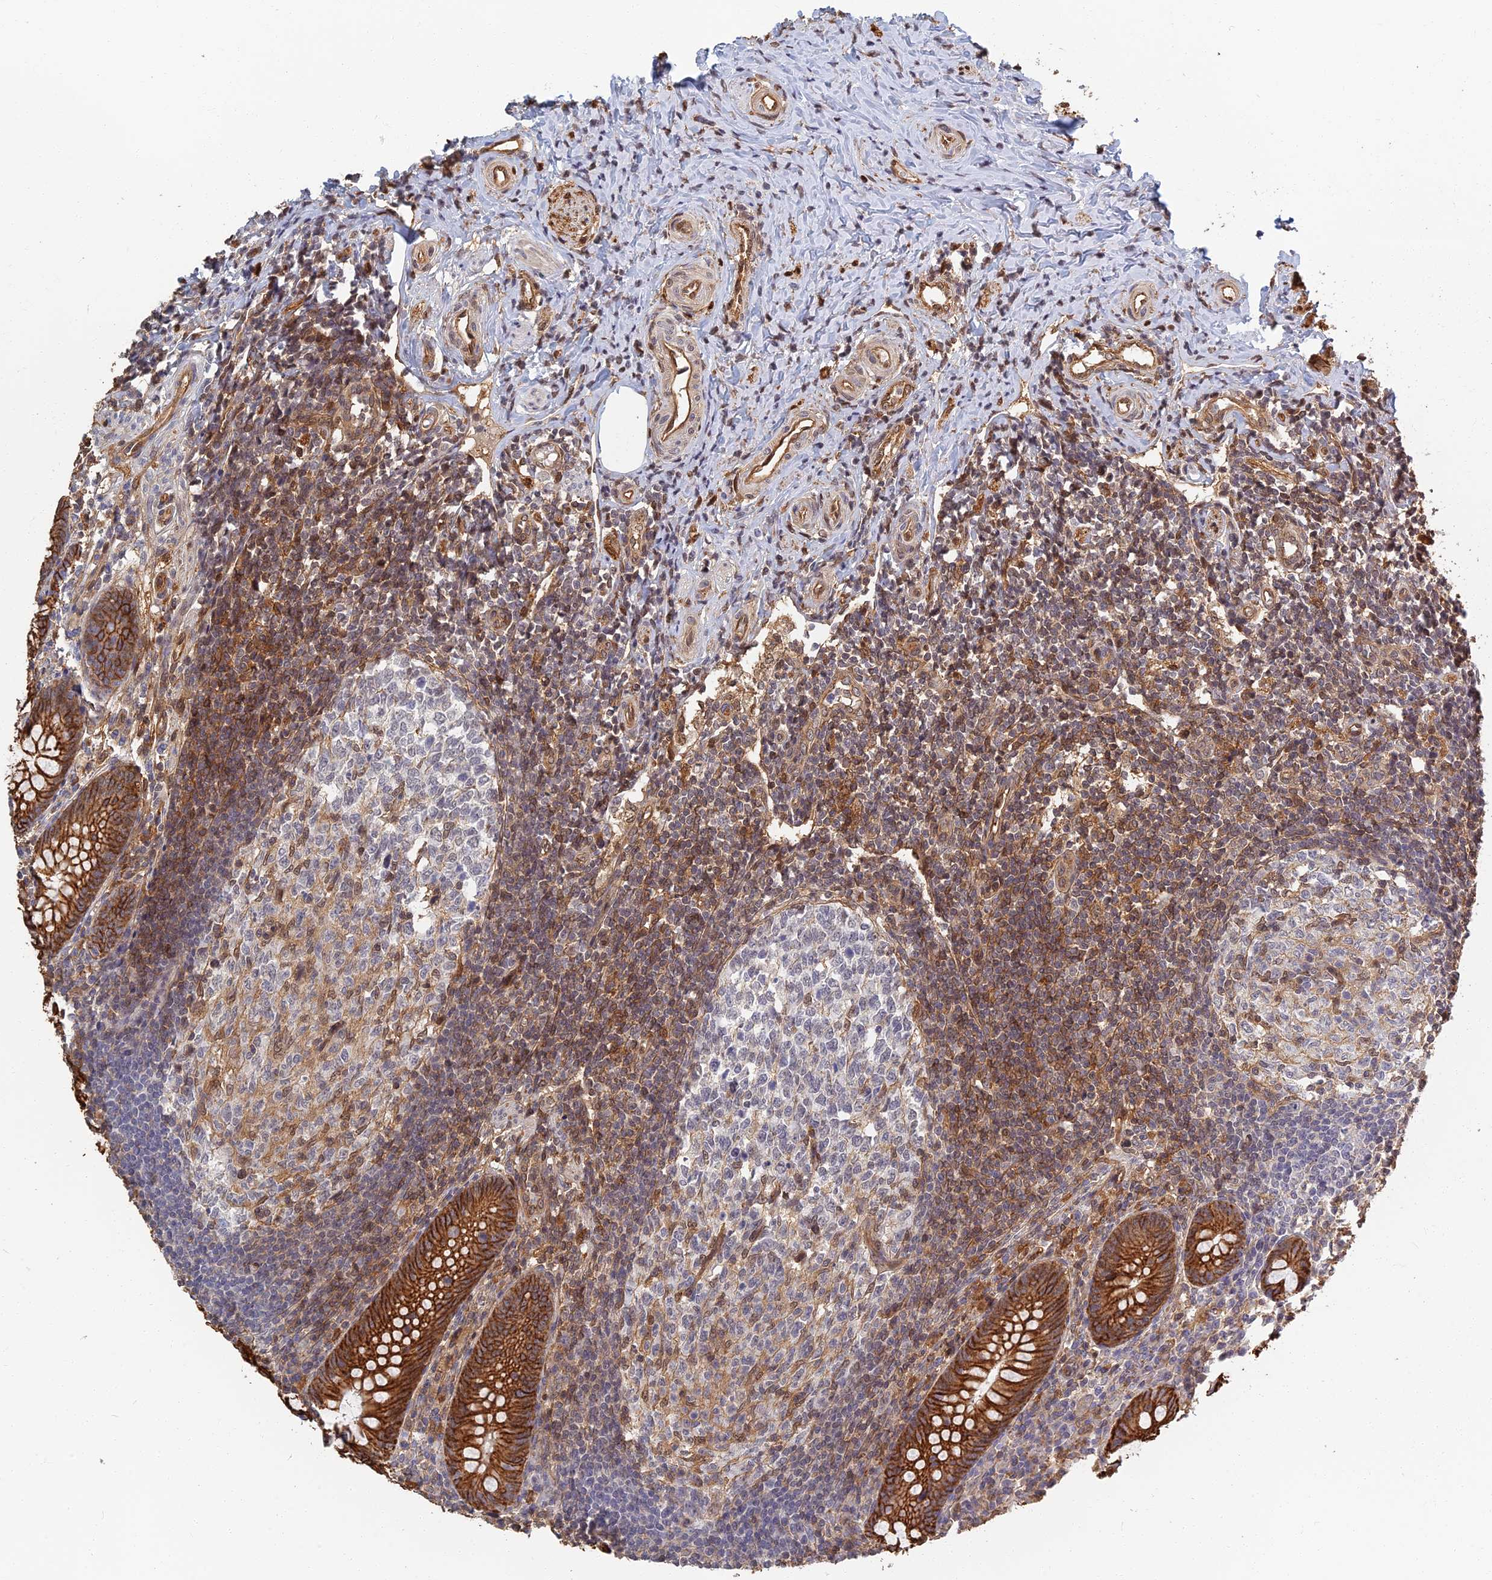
{"staining": {"intensity": "strong", "quantity": ">75%", "location": "cytoplasmic/membranous"}, "tissue": "appendix", "cell_type": "Glandular cells", "image_type": "normal", "snomed": [{"axis": "morphology", "description": "Normal tissue, NOS"}, {"axis": "topography", "description": "Appendix"}], "caption": "Immunohistochemistry (DAB (3,3'-diaminobenzidine)) staining of unremarkable human appendix displays strong cytoplasmic/membranous protein positivity in about >75% of glandular cells. The staining was performed using DAB (3,3'-diaminobenzidine), with brown indicating positive protein expression. Nuclei are stained blue with hematoxylin.", "gene": "LRRN3", "patient": {"sex": "female", "age": 33}}